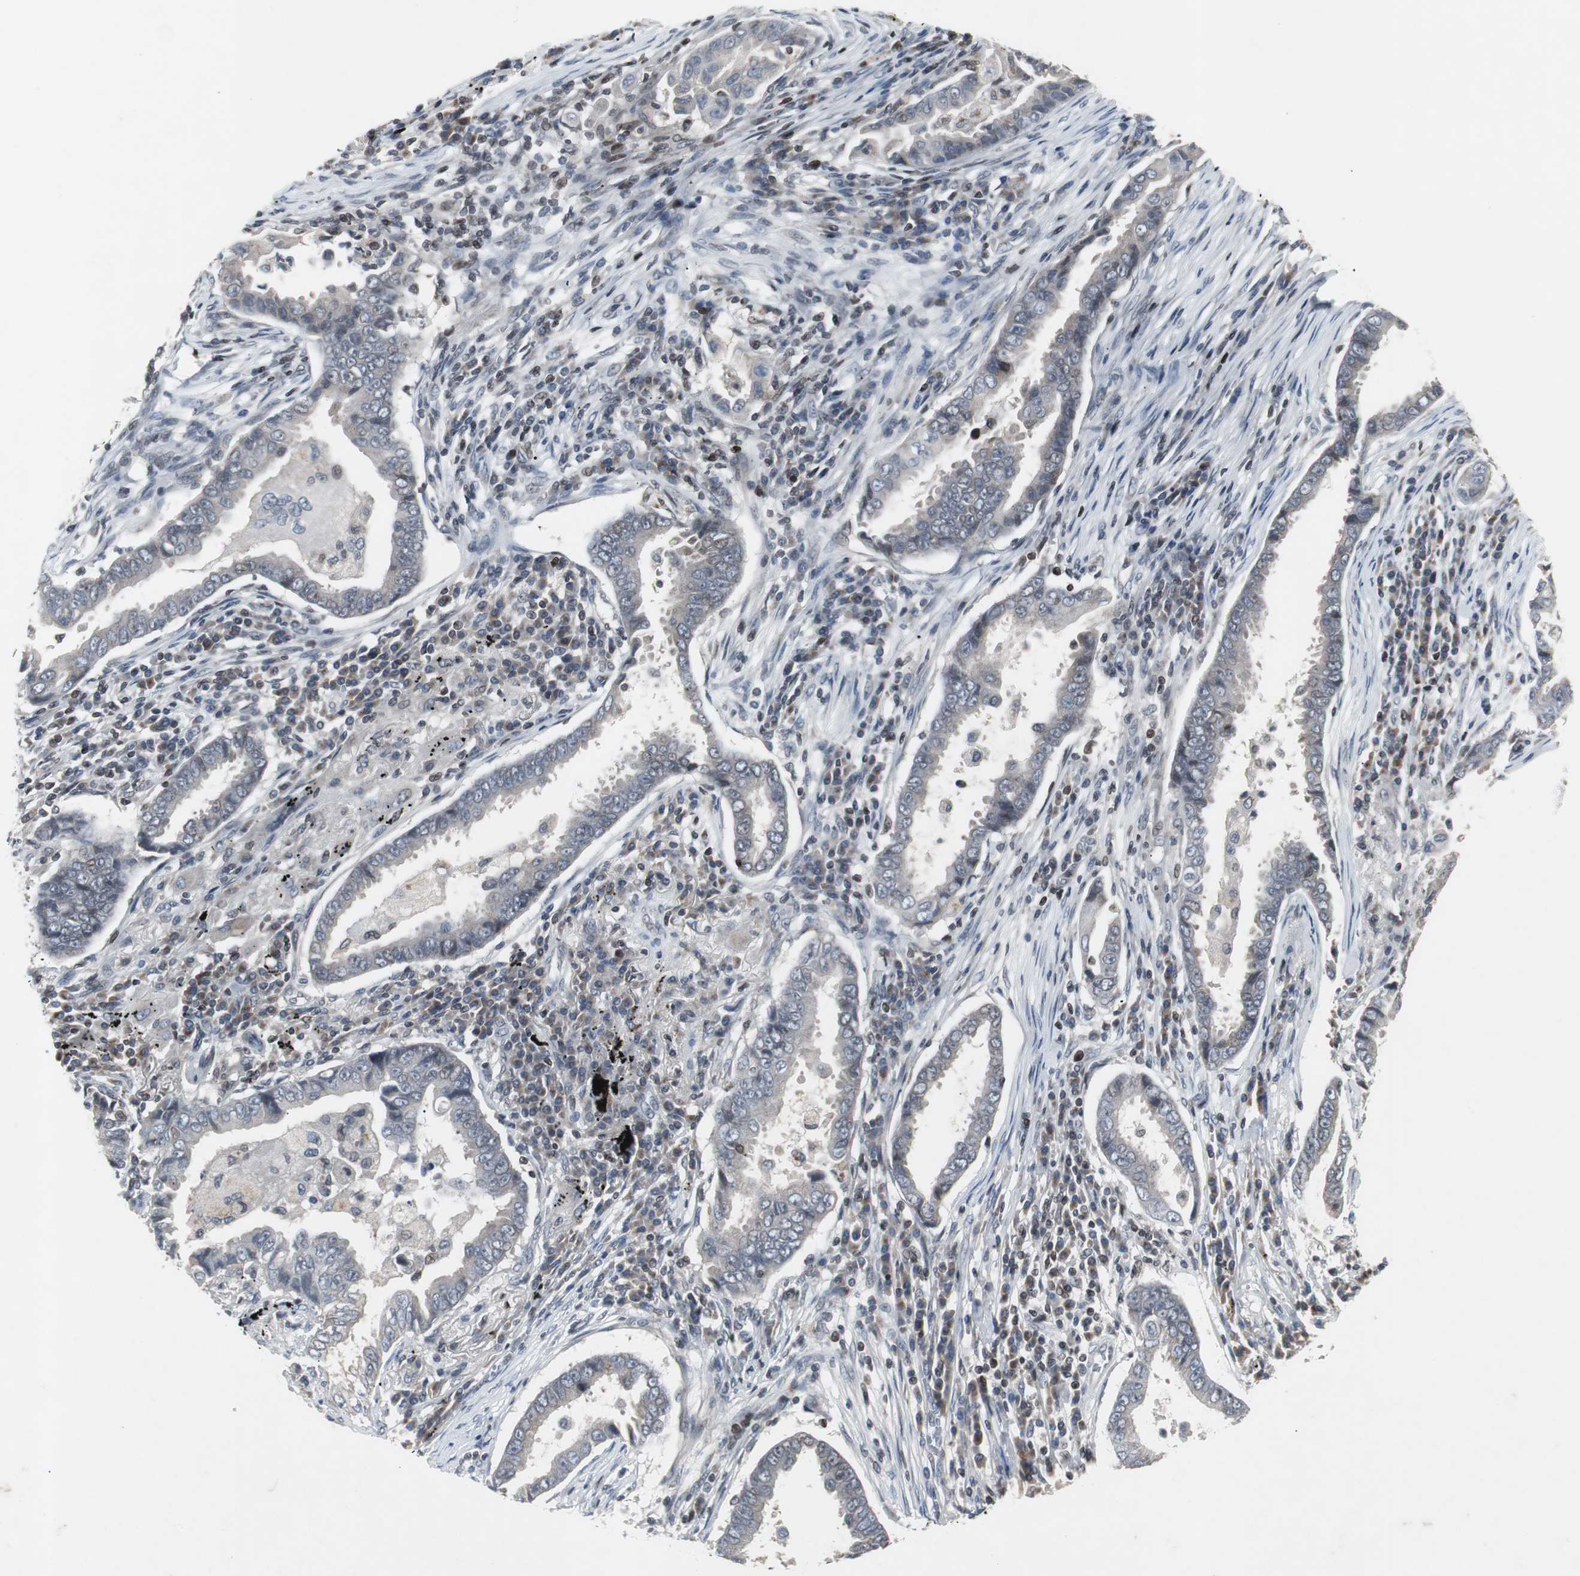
{"staining": {"intensity": "negative", "quantity": "none", "location": "none"}, "tissue": "lung cancer", "cell_type": "Tumor cells", "image_type": "cancer", "snomed": [{"axis": "morphology", "description": "Normal tissue, NOS"}, {"axis": "morphology", "description": "Inflammation, NOS"}, {"axis": "morphology", "description": "Adenocarcinoma, NOS"}, {"axis": "topography", "description": "Lung"}], "caption": "High power microscopy histopathology image of an IHC micrograph of adenocarcinoma (lung), revealing no significant expression in tumor cells.", "gene": "ZNF396", "patient": {"sex": "female", "age": 64}}